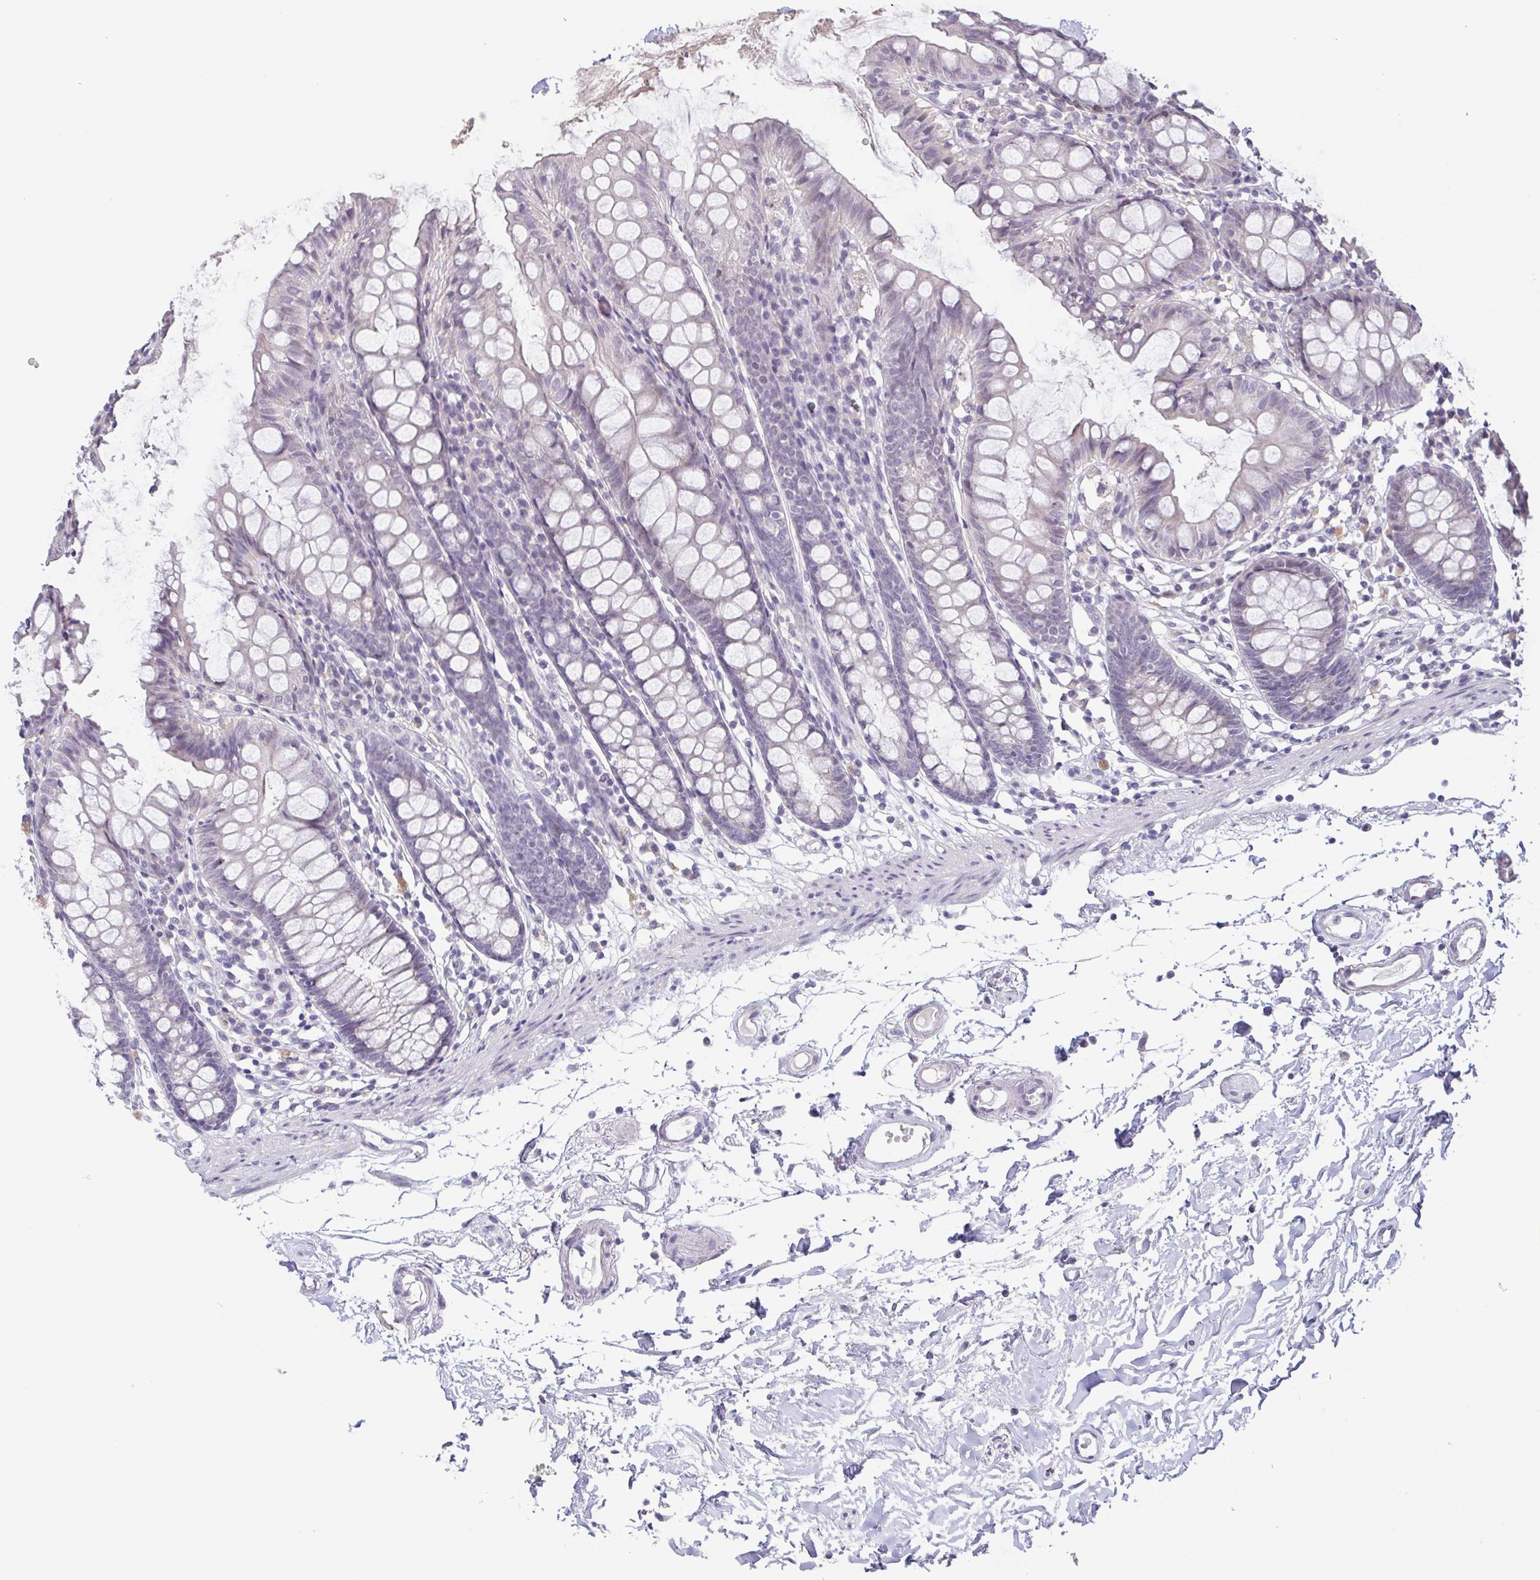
{"staining": {"intensity": "negative", "quantity": "none", "location": "none"}, "tissue": "colon", "cell_type": "Endothelial cells", "image_type": "normal", "snomed": [{"axis": "morphology", "description": "Normal tissue, NOS"}, {"axis": "topography", "description": "Colon"}], "caption": "Histopathology image shows no protein positivity in endothelial cells of unremarkable colon. (Brightfield microscopy of DAB IHC at high magnification).", "gene": "GHRL", "patient": {"sex": "female", "age": 84}}